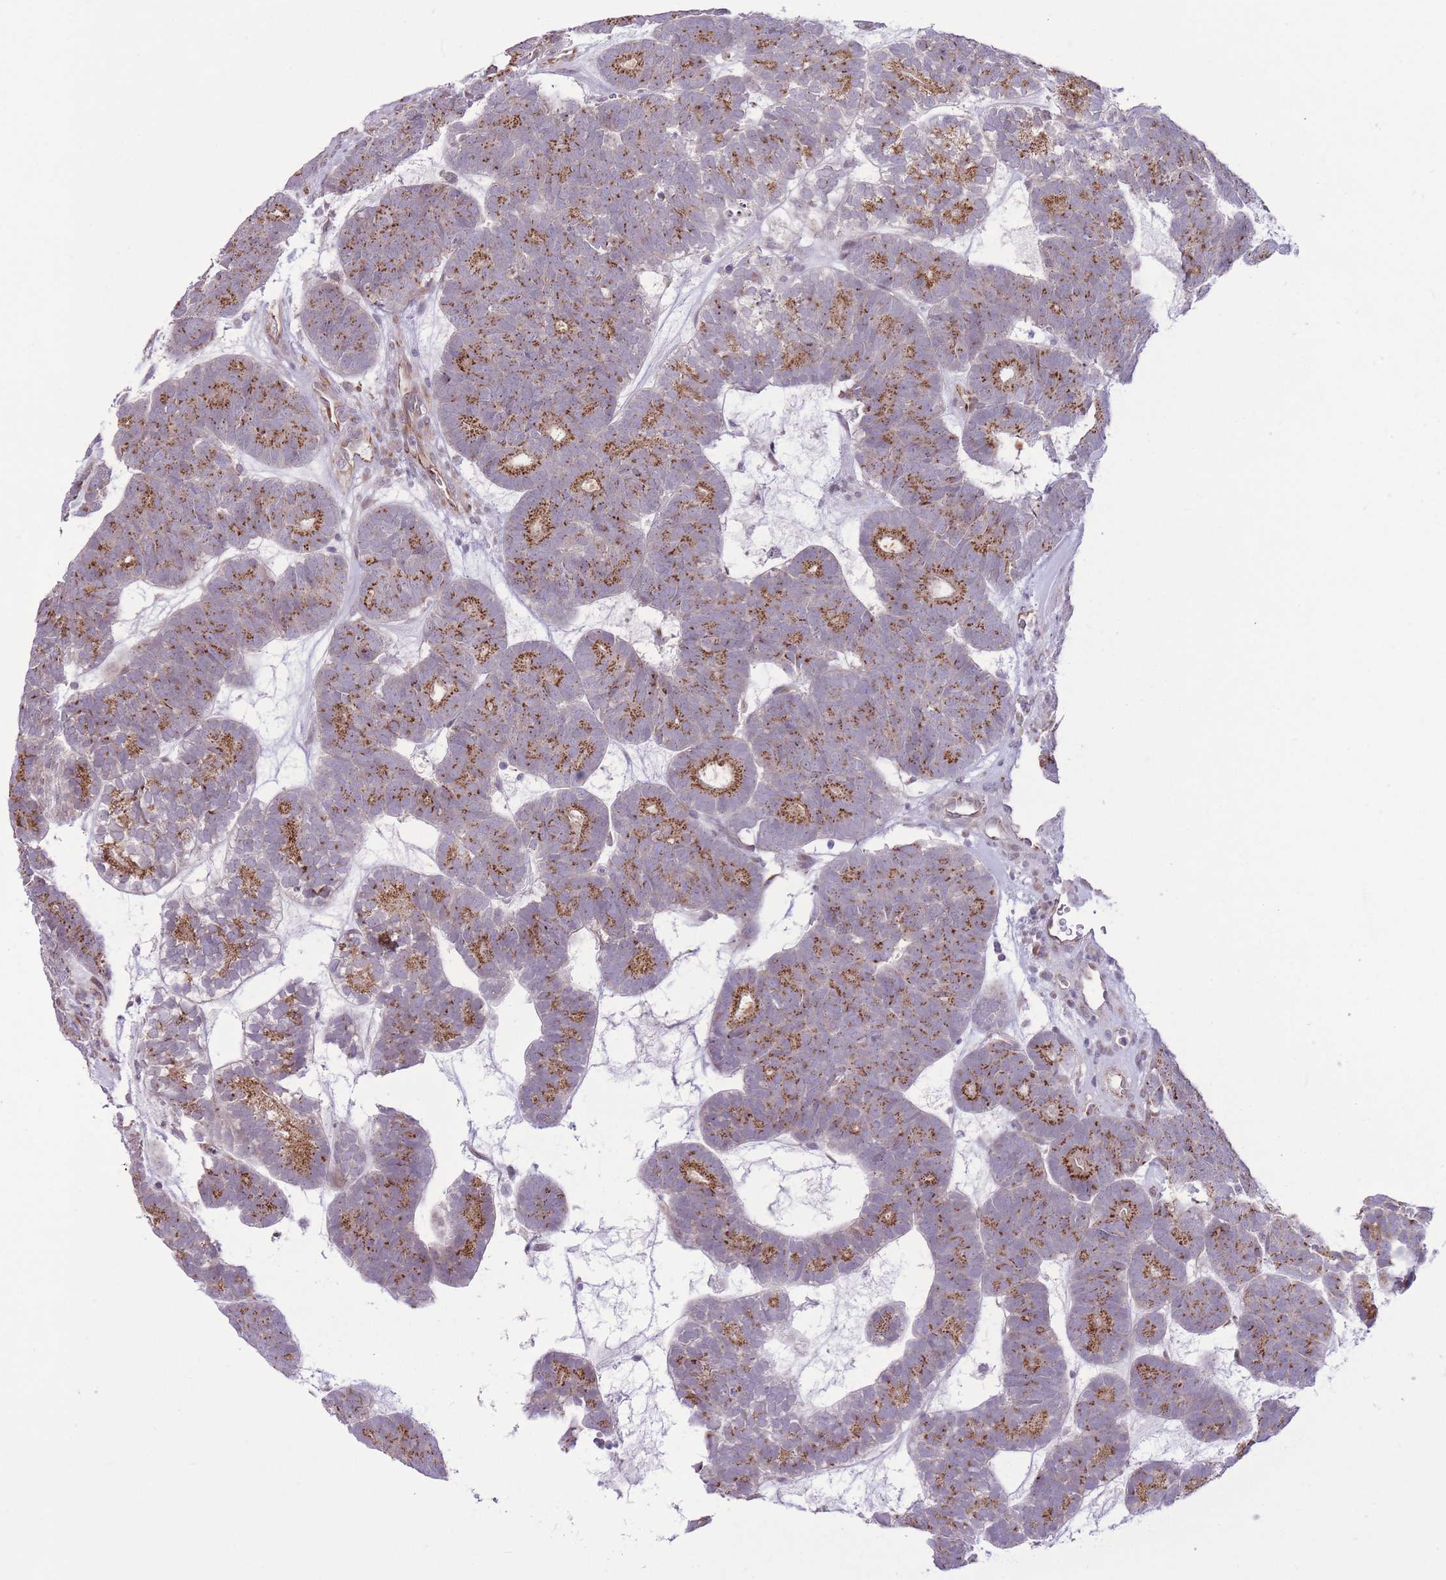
{"staining": {"intensity": "moderate", "quantity": ">75%", "location": "cytoplasmic/membranous"}, "tissue": "head and neck cancer", "cell_type": "Tumor cells", "image_type": "cancer", "snomed": [{"axis": "morphology", "description": "Adenocarcinoma, NOS"}, {"axis": "topography", "description": "Head-Neck"}], "caption": "Moderate cytoplasmic/membranous positivity is appreciated in about >75% of tumor cells in head and neck cancer. Nuclei are stained in blue.", "gene": "ZBED5", "patient": {"sex": "female", "age": 81}}